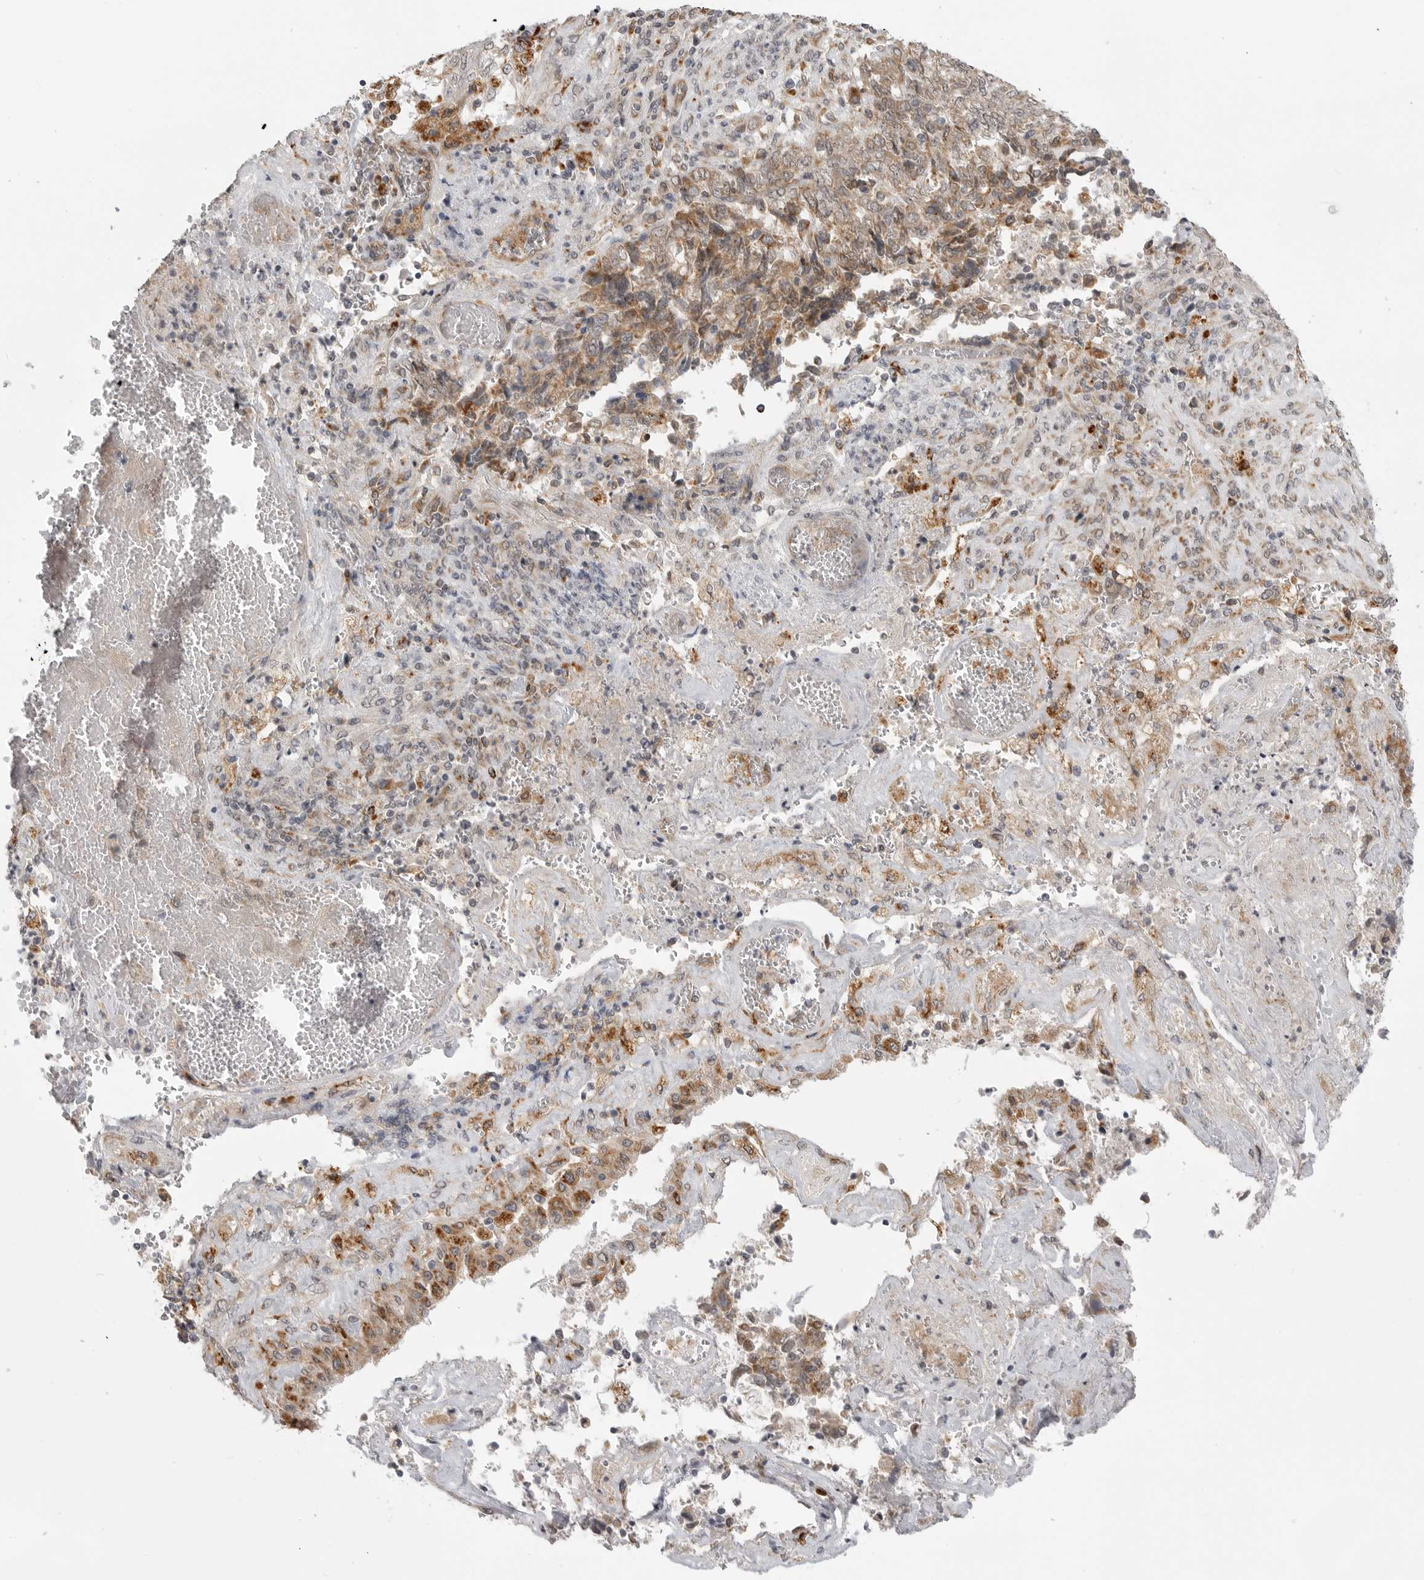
{"staining": {"intensity": "moderate", "quantity": "<25%", "location": "cytoplasmic/membranous"}, "tissue": "endometrial cancer", "cell_type": "Tumor cells", "image_type": "cancer", "snomed": [{"axis": "morphology", "description": "Adenocarcinoma, NOS"}, {"axis": "topography", "description": "Endometrium"}], "caption": "Endometrial cancer (adenocarcinoma) stained for a protein (brown) shows moderate cytoplasmic/membranous positive positivity in about <25% of tumor cells.", "gene": "KALRN", "patient": {"sex": "female", "age": 80}}